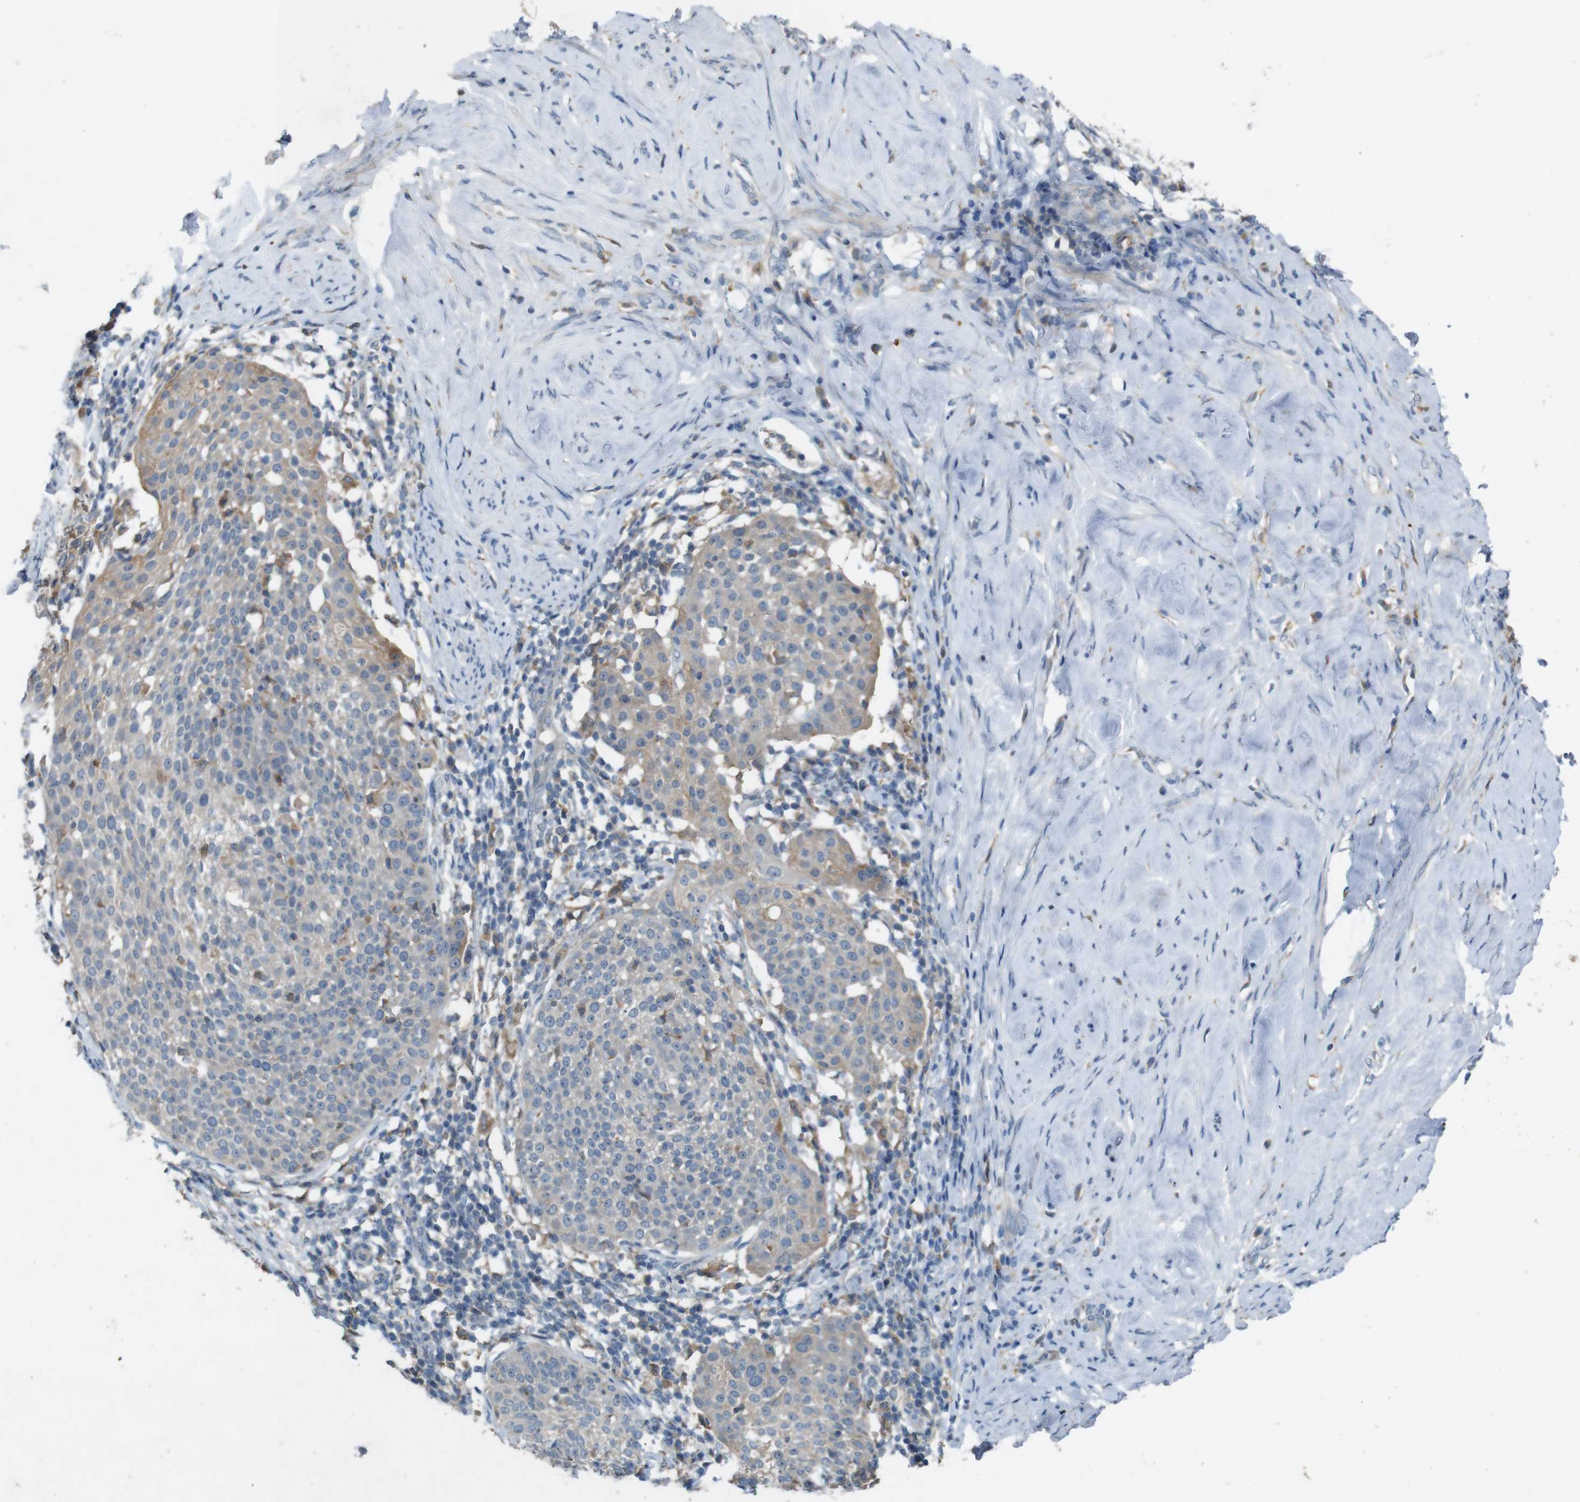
{"staining": {"intensity": "moderate", "quantity": "<25%", "location": "cytoplasmic/membranous"}, "tissue": "cervical cancer", "cell_type": "Tumor cells", "image_type": "cancer", "snomed": [{"axis": "morphology", "description": "Squamous cell carcinoma, NOS"}, {"axis": "topography", "description": "Cervix"}], "caption": "Tumor cells show low levels of moderate cytoplasmic/membranous staining in approximately <25% of cells in cervical cancer (squamous cell carcinoma). The protein of interest is stained brown, and the nuclei are stained in blue (DAB (3,3'-diaminobenzidine) IHC with brightfield microscopy, high magnification).", "gene": "MOGAT3", "patient": {"sex": "female", "age": 51}}